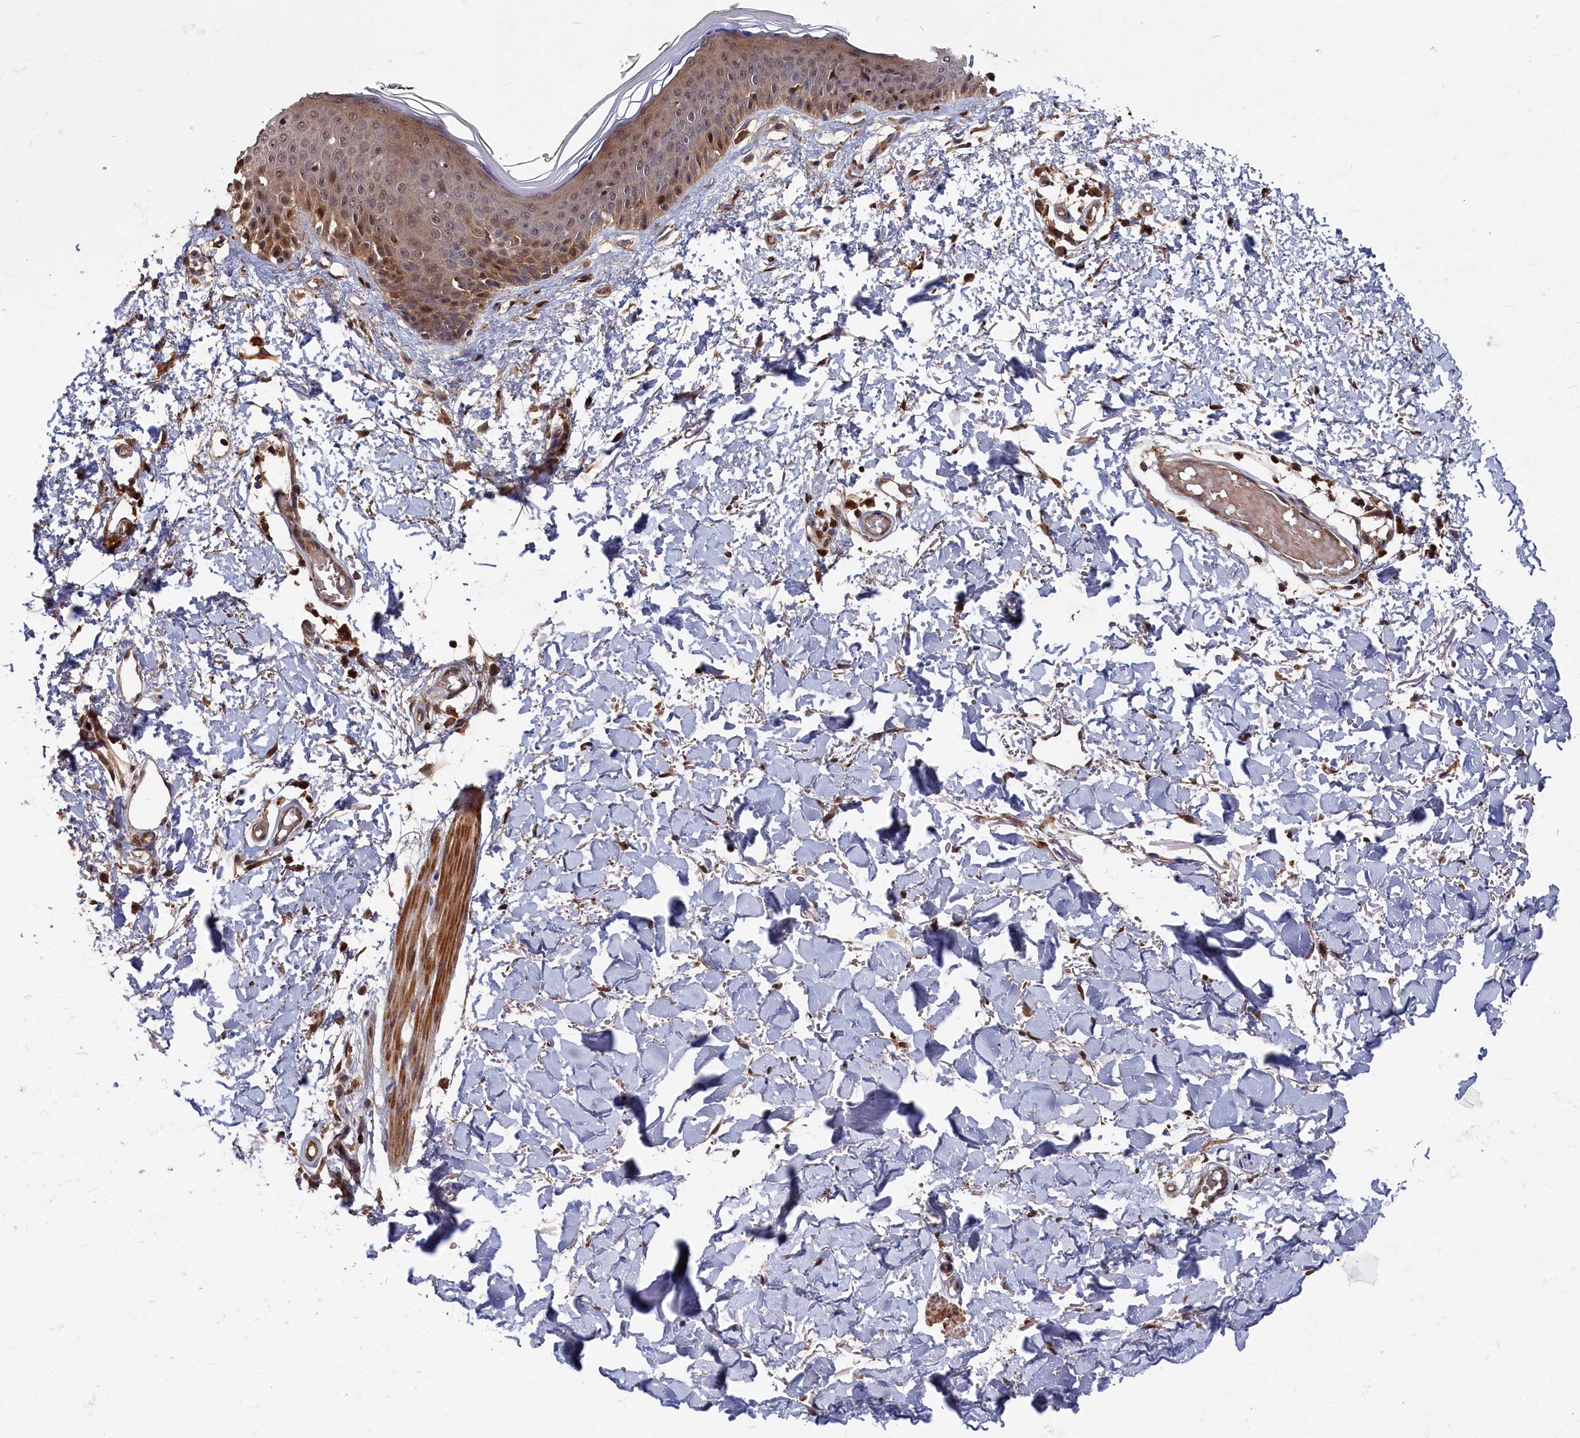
{"staining": {"intensity": "moderate", "quantity": "25%-75%", "location": "cytoplasmic/membranous"}, "tissue": "skin", "cell_type": "Fibroblasts", "image_type": "normal", "snomed": [{"axis": "morphology", "description": "Normal tissue, NOS"}, {"axis": "topography", "description": "Skin"}], "caption": "Moderate cytoplasmic/membranous positivity is appreciated in about 25%-75% of fibroblasts in unremarkable skin.", "gene": "RMI2", "patient": {"sex": "male", "age": 62}}